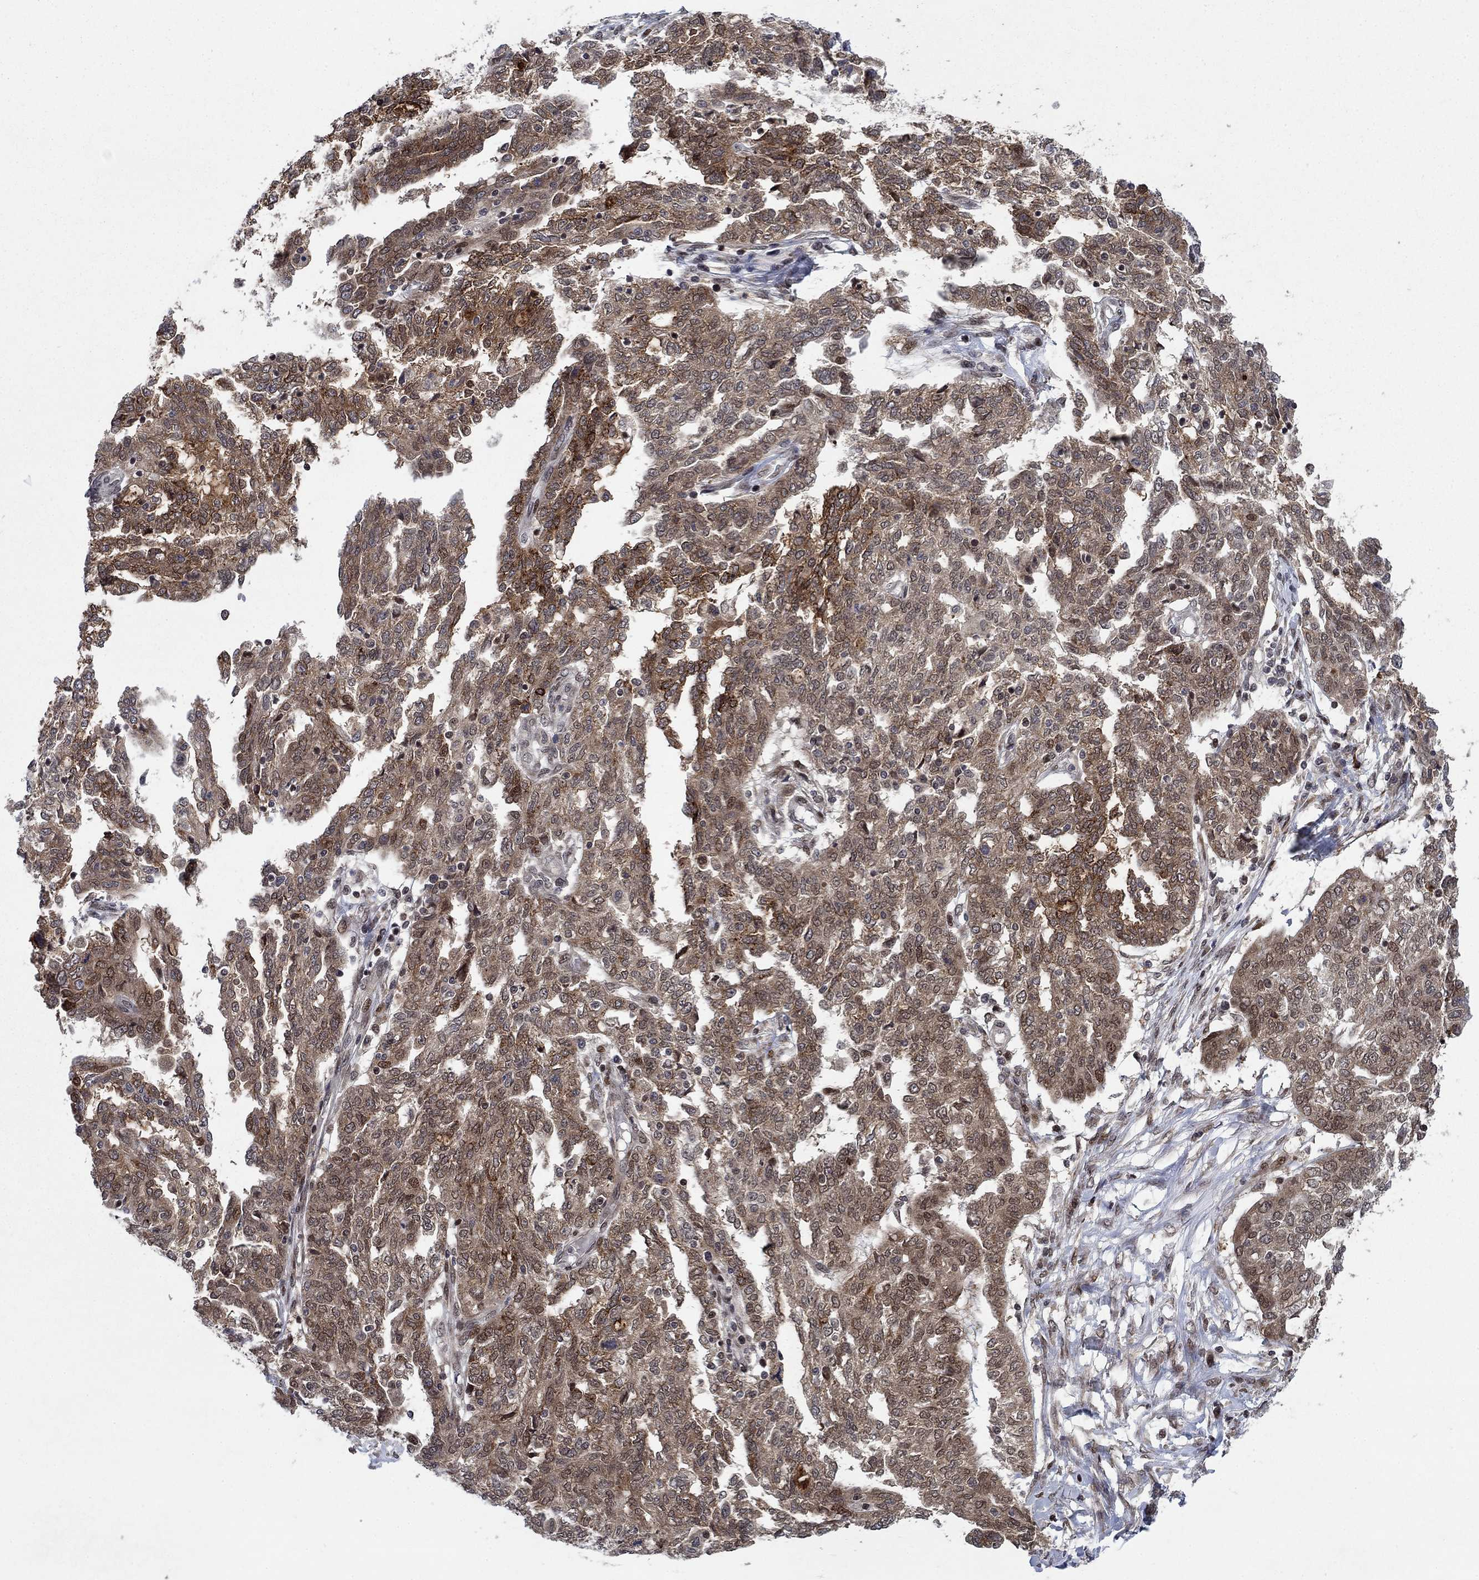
{"staining": {"intensity": "strong", "quantity": "<25%", "location": "cytoplasmic/membranous,nuclear"}, "tissue": "ovarian cancer", "cell_type": "Tumor cells", "image_type": "cancer", "snomed": [{"axis": "morphology", "description": "Cystadenocarcinoma, serous, NOS"}, {"axis": "topography", "description": "Ovary"}], "caption": "Immunohistochemistry image of serous cystadenocarcinoma (ovarian) stained for a protein (brown), which demonstrates medium levels of strong cytoplasmic/membranous and nuclear staining in approximately <25% of tumor cells.", "gene": "PRICKLE4", "patient": {"sex": "female", "age": 67}}